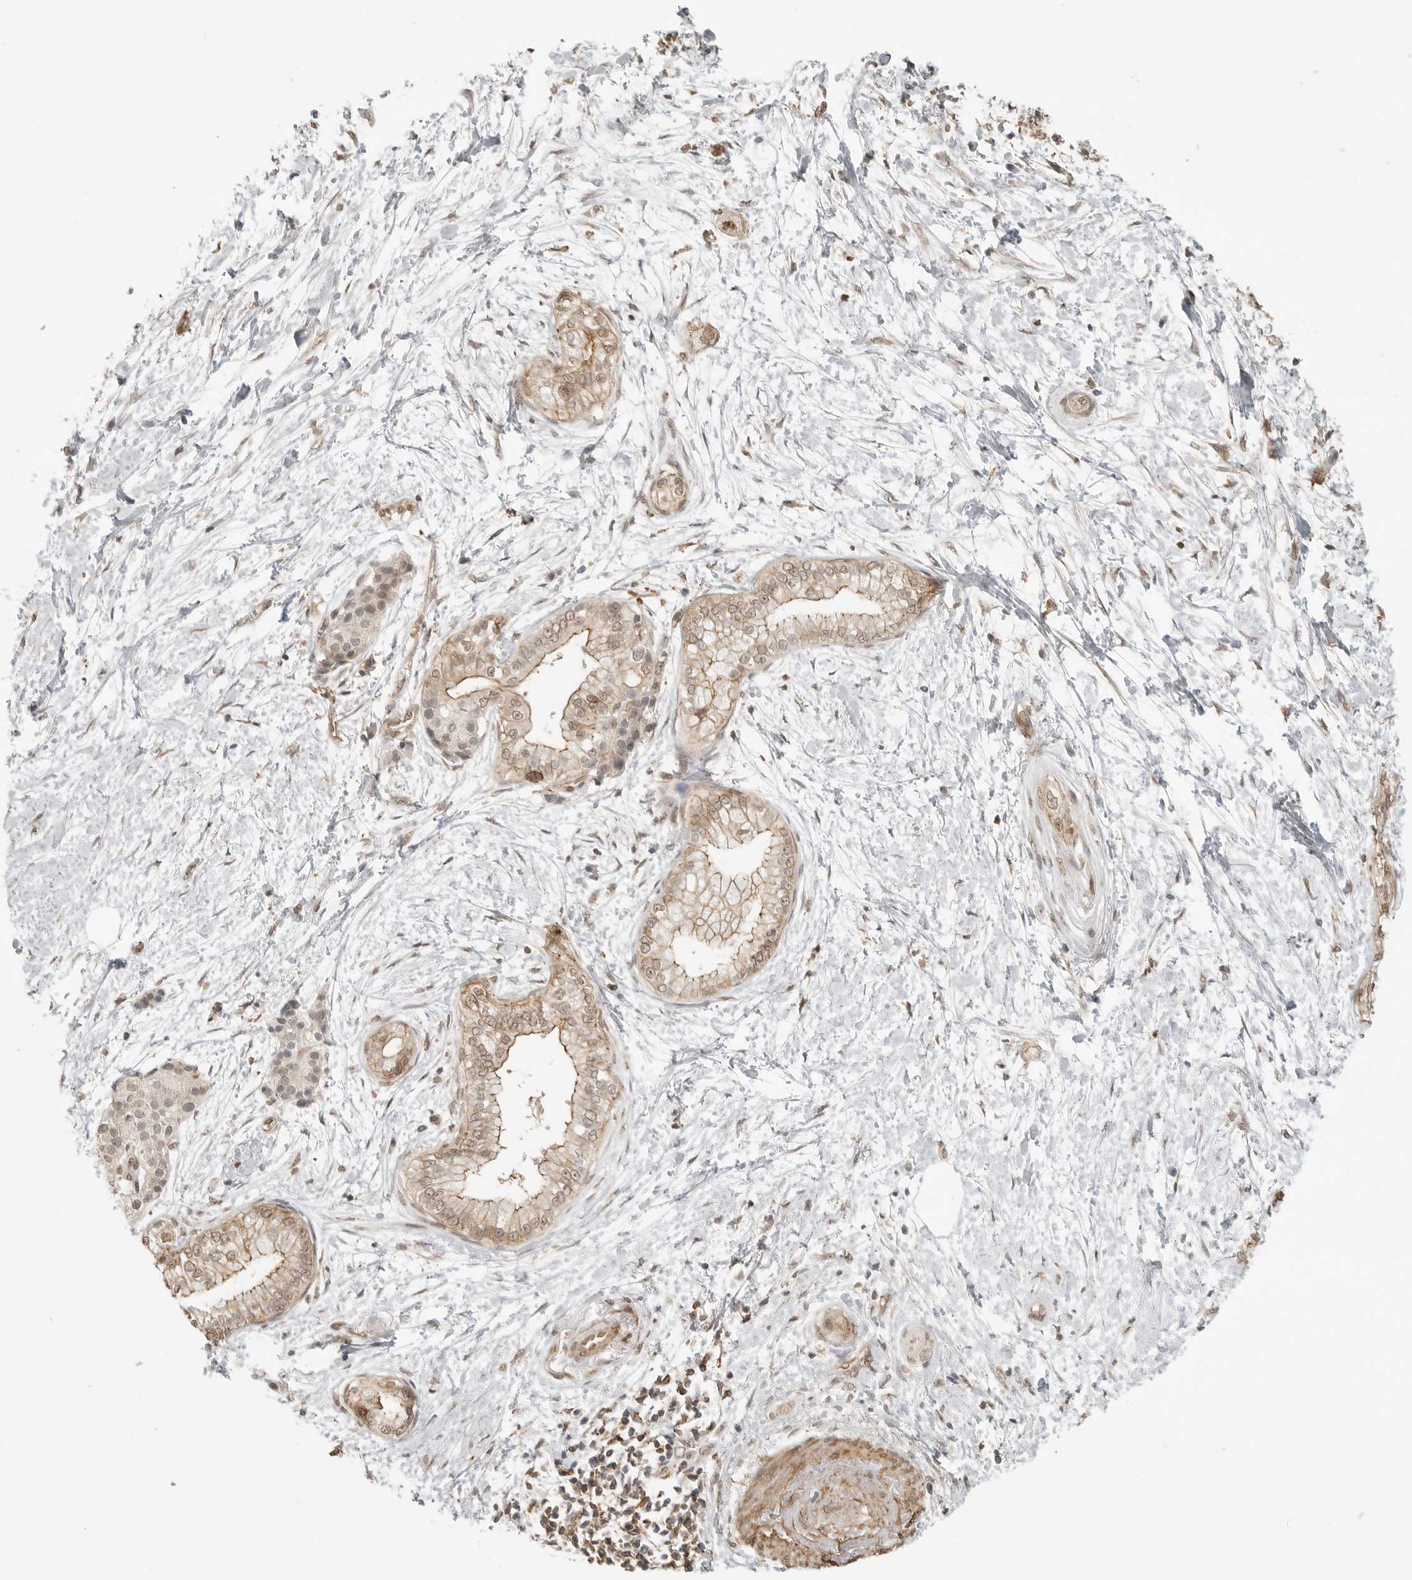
{"staining": {"intensity": "moderate", "quantity": ">75%", "location": "cytoplasmic/membranous,nuclear"}, "tissue": "pancreatic cancer", "cell_type": "Tumor cells", "image_type": "cancer", "snomed": [{"axis": "morphology", "description": "Adenocarcinoma, NOS"}, {"axis": "topography", "description": "Pancreas"}], "caption": "DAB (3,3'-diaminobenzidine) immunohistochemical staining of human adenocarcinoma (pancreatic) demonstrates moderate cytoplasmic/membranous and nuclear protein positivity in about >75% of tumor cells. Nuclei are stained in blue.", "gene": "GPC2", "patient": {"sex": "male", "age": 68}}